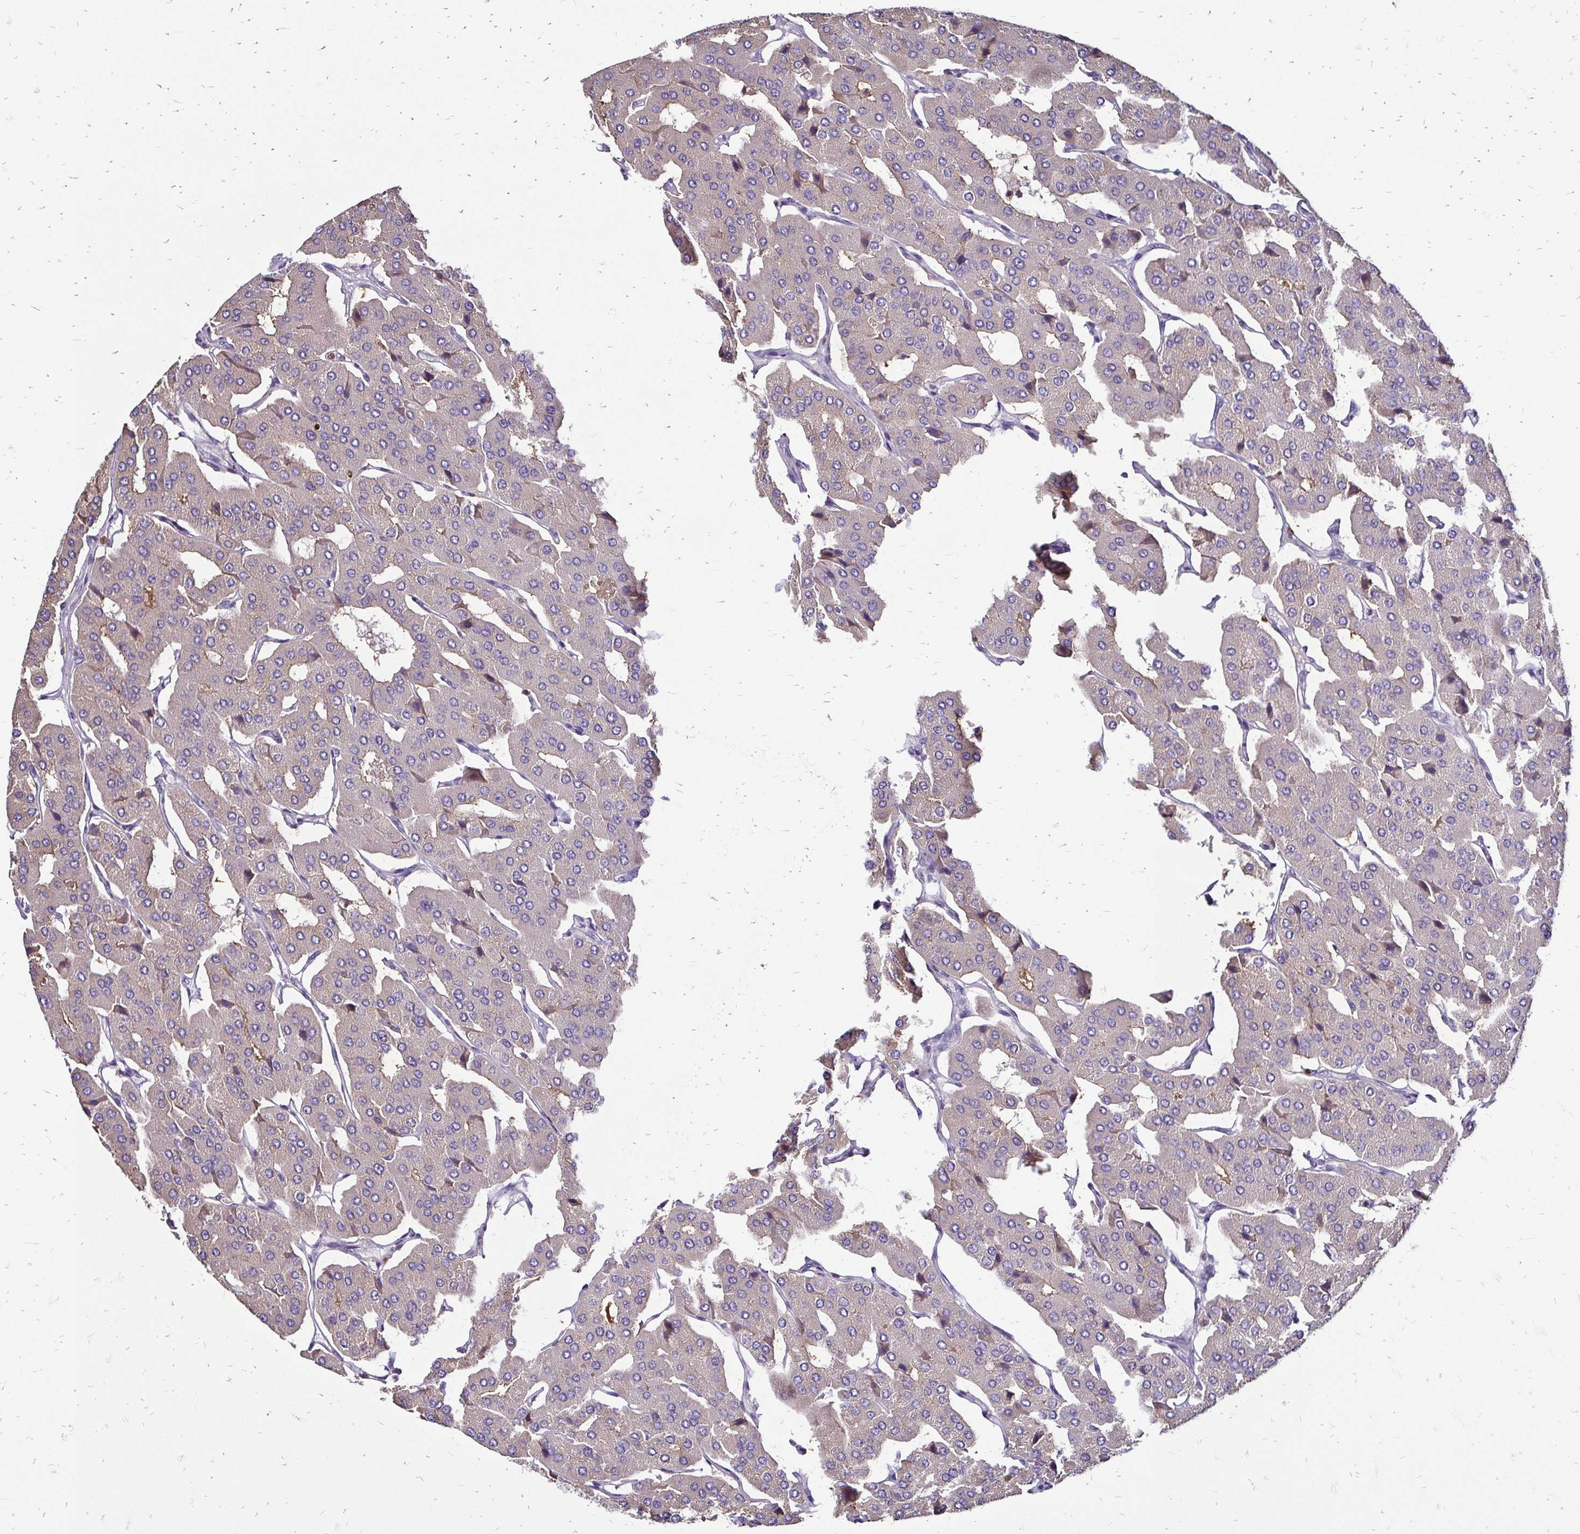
{"staining": {"intensity": "negative", "quantity": "none", "location": "none"}, "tissue": "parathyroid gland", "cell_type": "Glandular cells", "image_type": "normal", "snomed": [{"axis": "morphology", "description": "Normal tissue, NOS"}, {"axis": "morphology", "description": "Adenoma, NOS"}, {"axis": "topography", "description": "Parathyroid gland"}], "caption": "Parathyroid gland stained for a protein using IHC exhibits no expression glandular cells.", "gene": "ZFP1", "patient": {"sex": "female", "age": 86}}